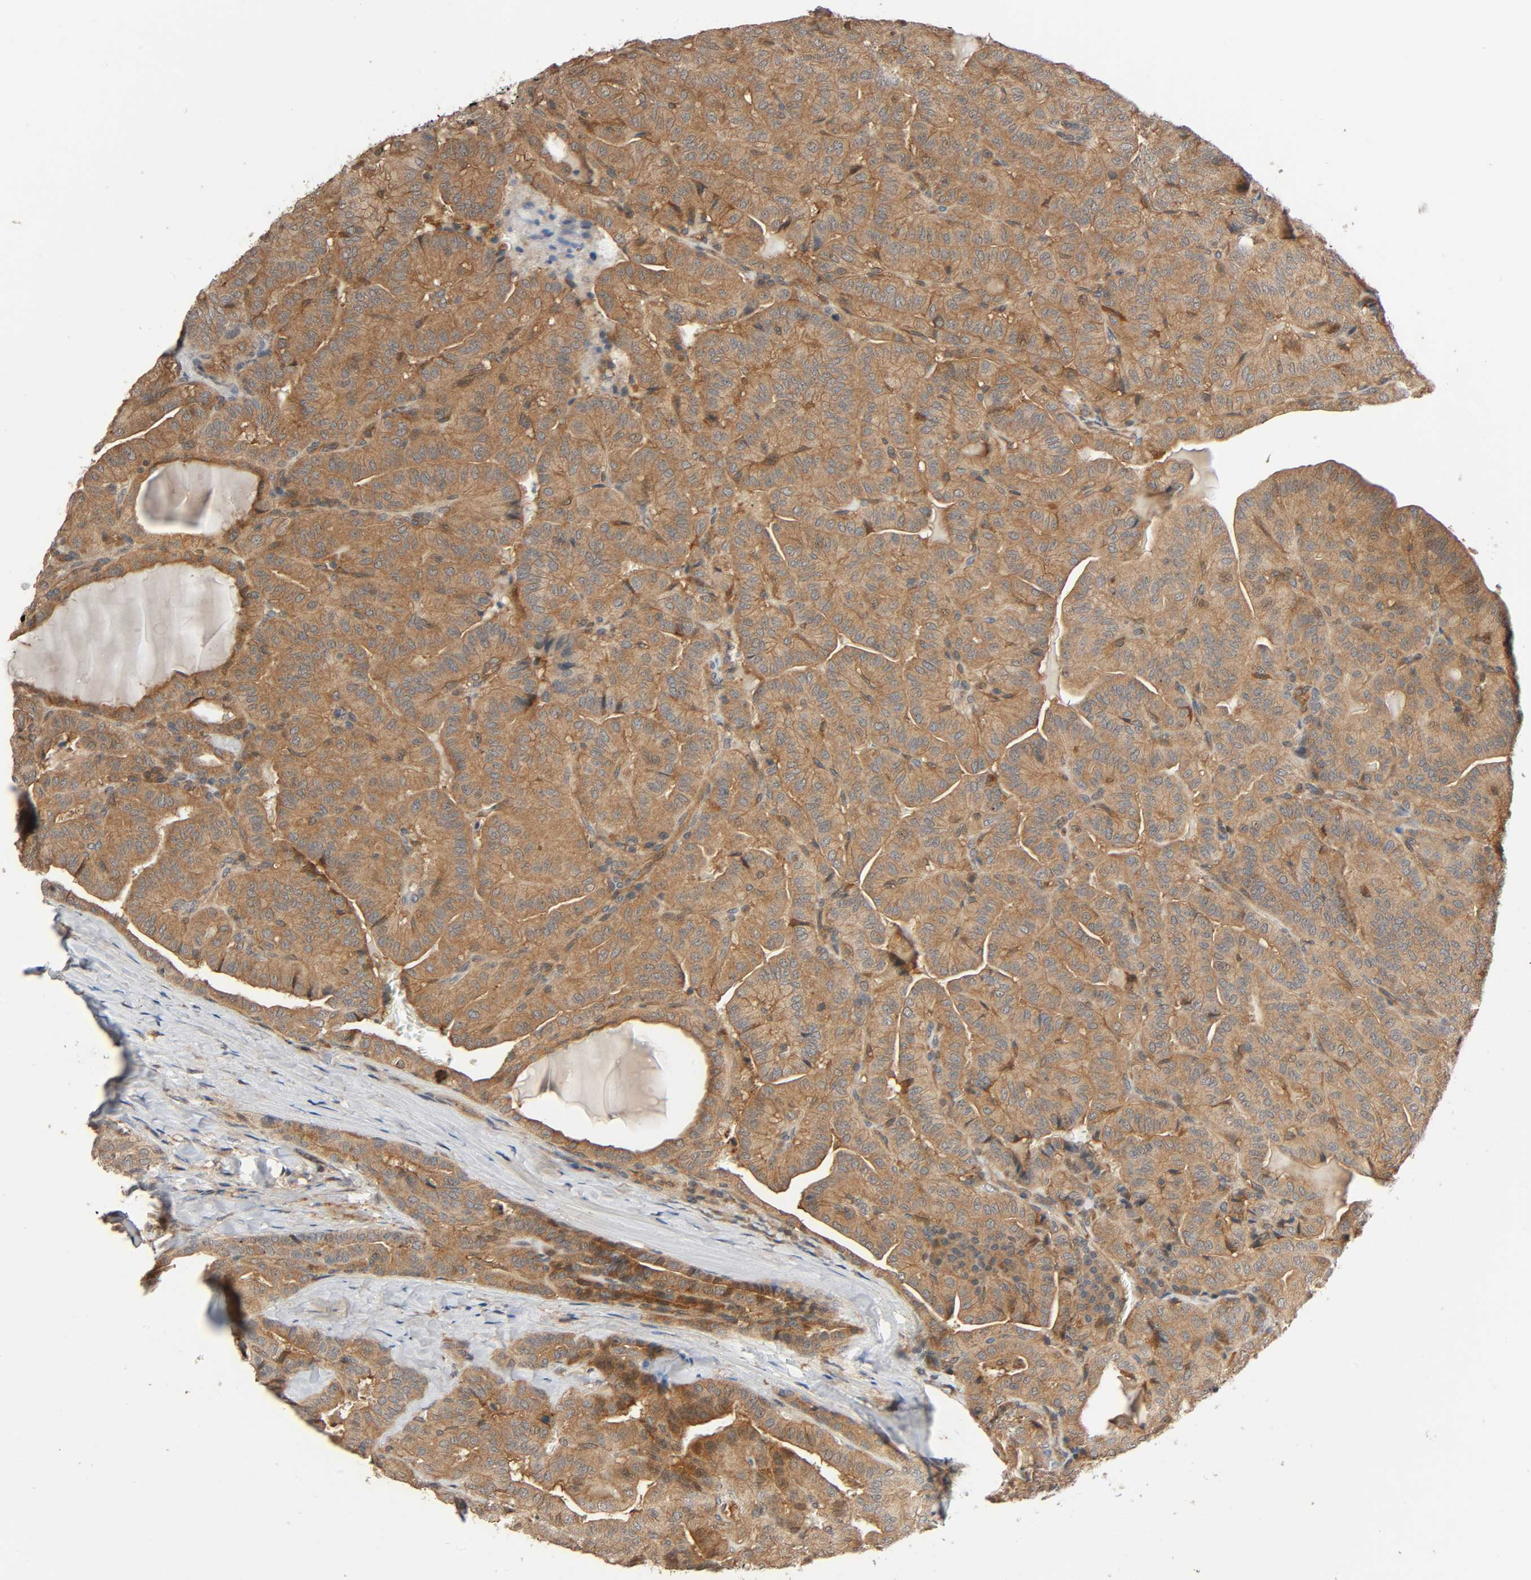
{"staining": {"intensity": "moderate", "quantity": ">75%", "location": "cytoplasmic/membranous"}, "tissue": "thyroid cancer", "cell_type": "Tumor cells", "image_type": "cancer", "snomed": [{"axis": "morphology", "description": "Papillary adenocarcinoma, NOS"}, {"axis": "topography", "description": "Thyroid gland"}], "caption": "Papillary adenocarcinoma (thyroid) stained with a protein marker demonstrates moderate staining in tumor cells.", "gene": "PPP2R1B", "patient": {"sex": "male", "age": 77}}